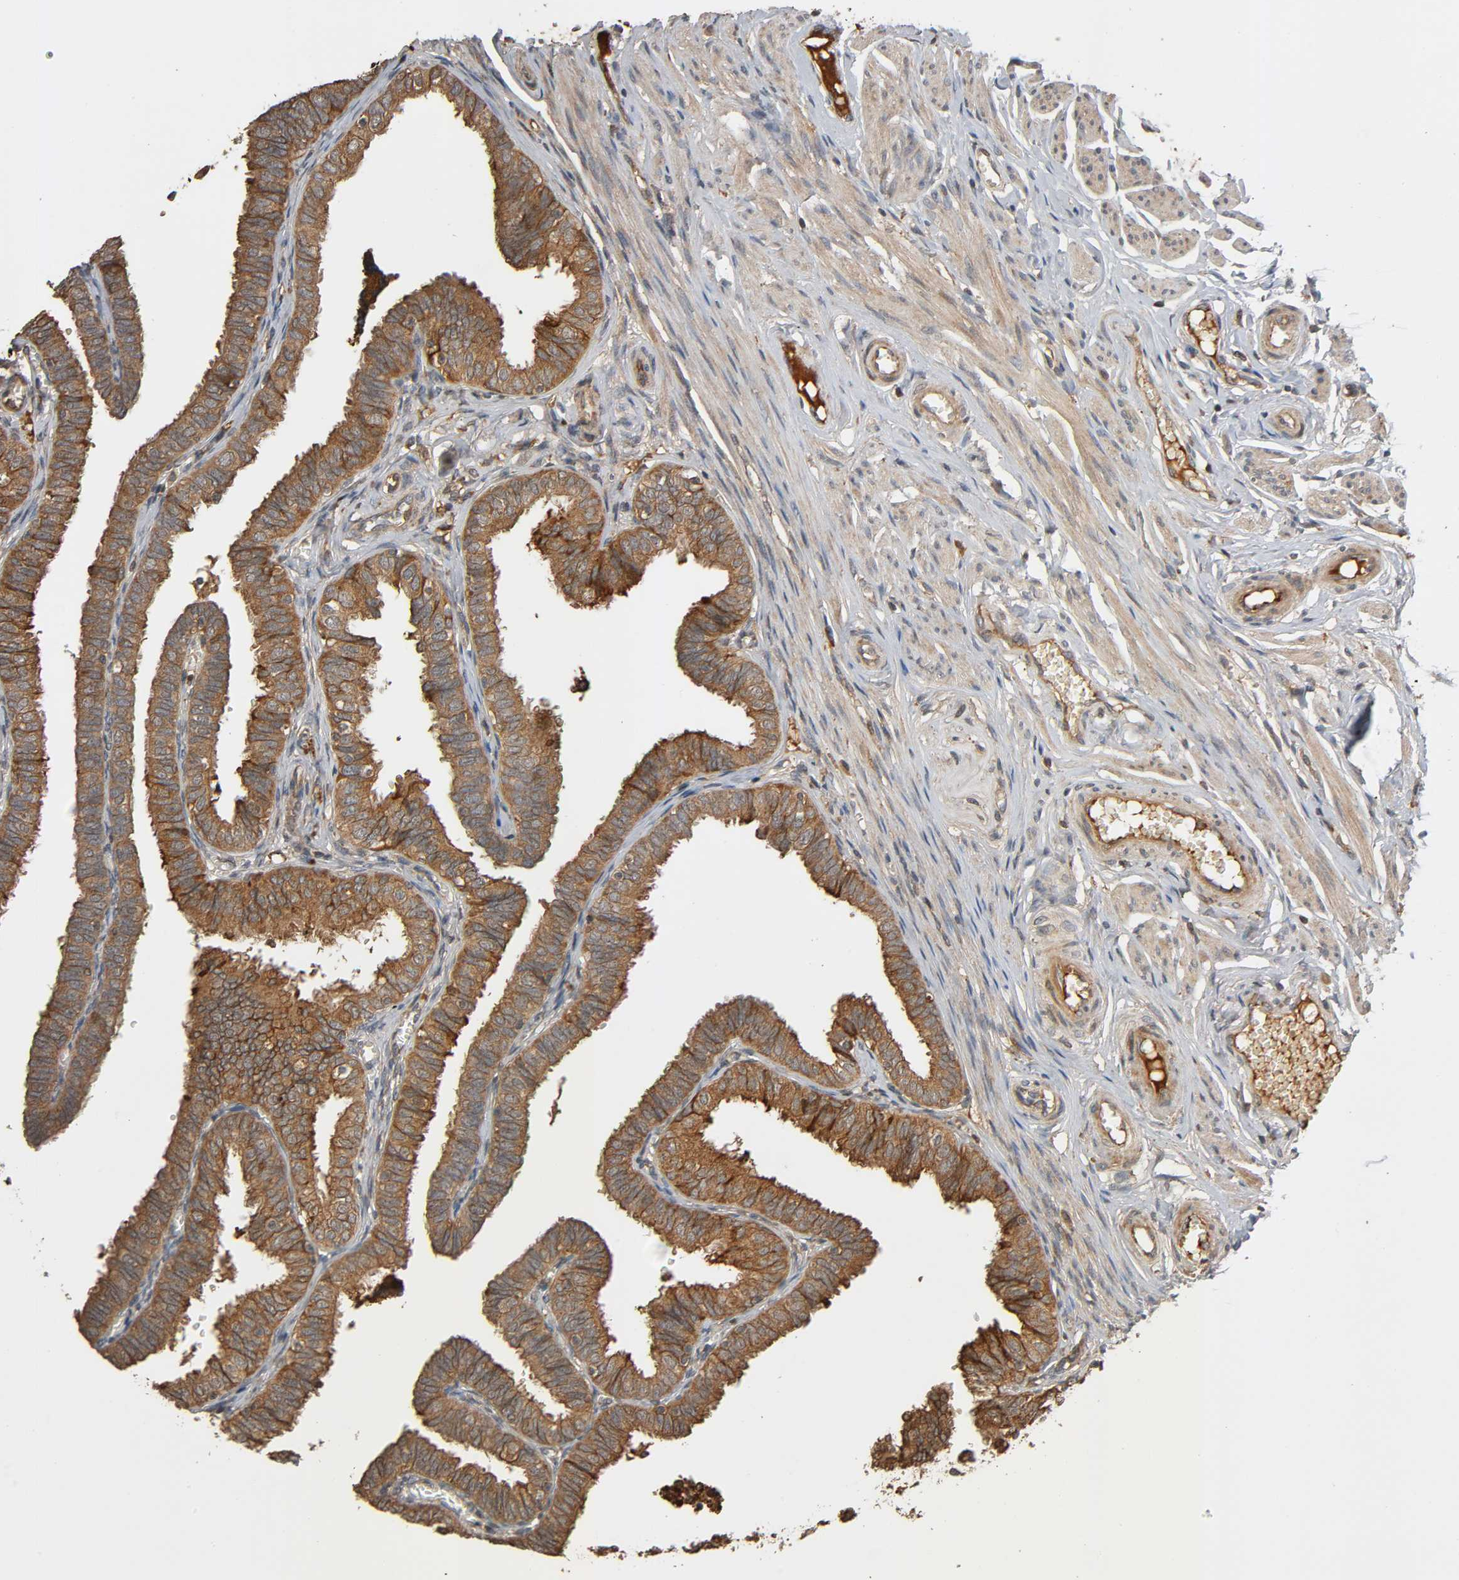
{"staining": {"intensity": "strong", "quantity": ">75%", "location": "cytoplasmic/membranous"}, "tissue": "fallopian tube", "cell_type": "Glandular cells", "image_type": "normal", "snomed": [{"axis": "morphology", "description": "Normal tissue, NOS"}, {"axis": "topography", "description": "Fallopian tube"}], "caption": "Glandular cells reveal high levels of strong cytoplasmic/membranous expression in about >75% of cells in benign human fallopian tube.", "gene": "MAP3K8", "patient": {"sex": "female", "age": 46}}